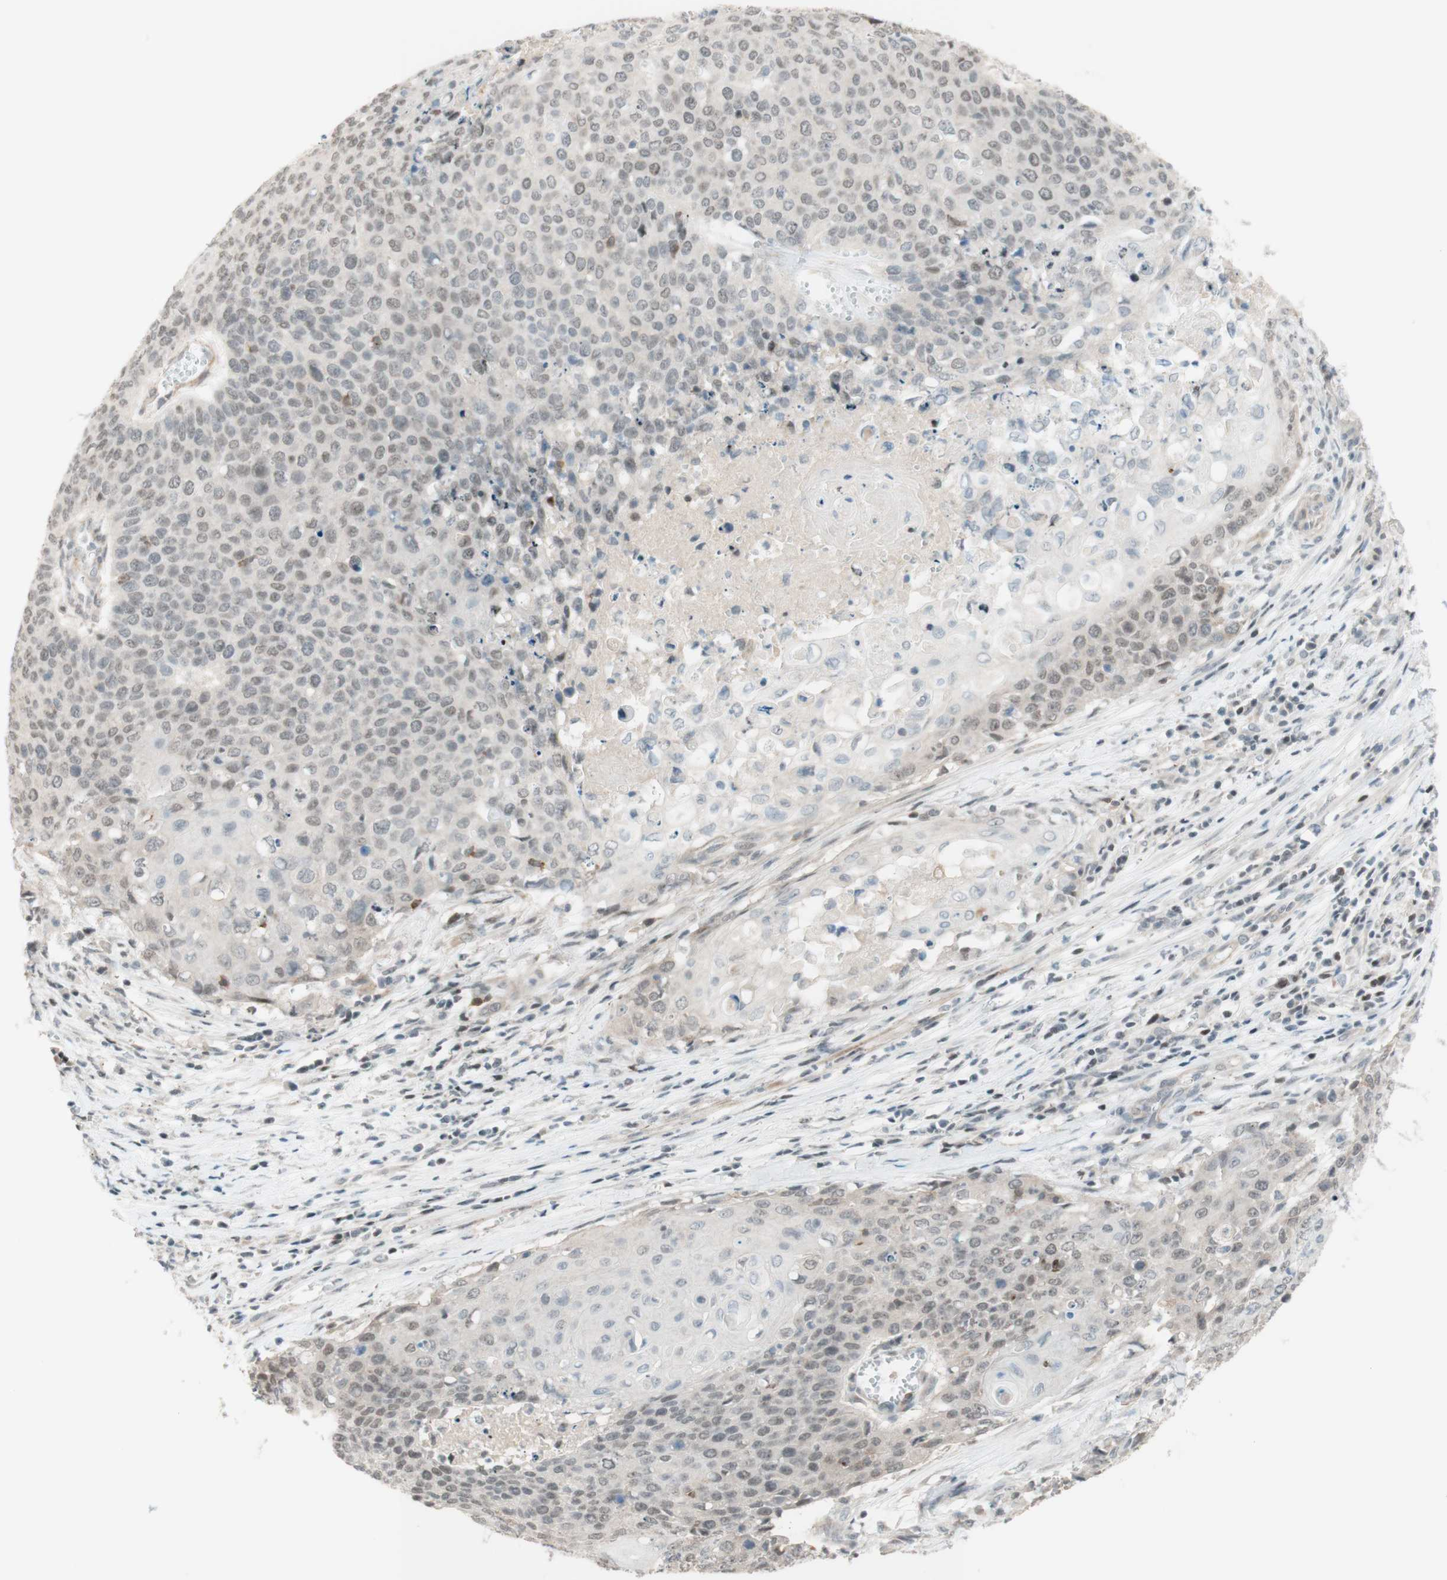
{"staining": {"intensity": "weak", "quantity": "25%-75%", "location": "nuclear"}, "tissue": "cervical cancer", "cell_type": "Tumor cells", "image_type": "cancer", "snomed": [{"axis": "morphology", "description": "Squamous cell carcinoma, NOS"}, {"axis": "topography", "description": "Cervix"}], "caption": "Weak nuclear protein positivity is identified in about 25%-75% of tumor cells in cervical cancer.", "gene": "JPH1", "patient": {"sex": "female", "age": 39}}